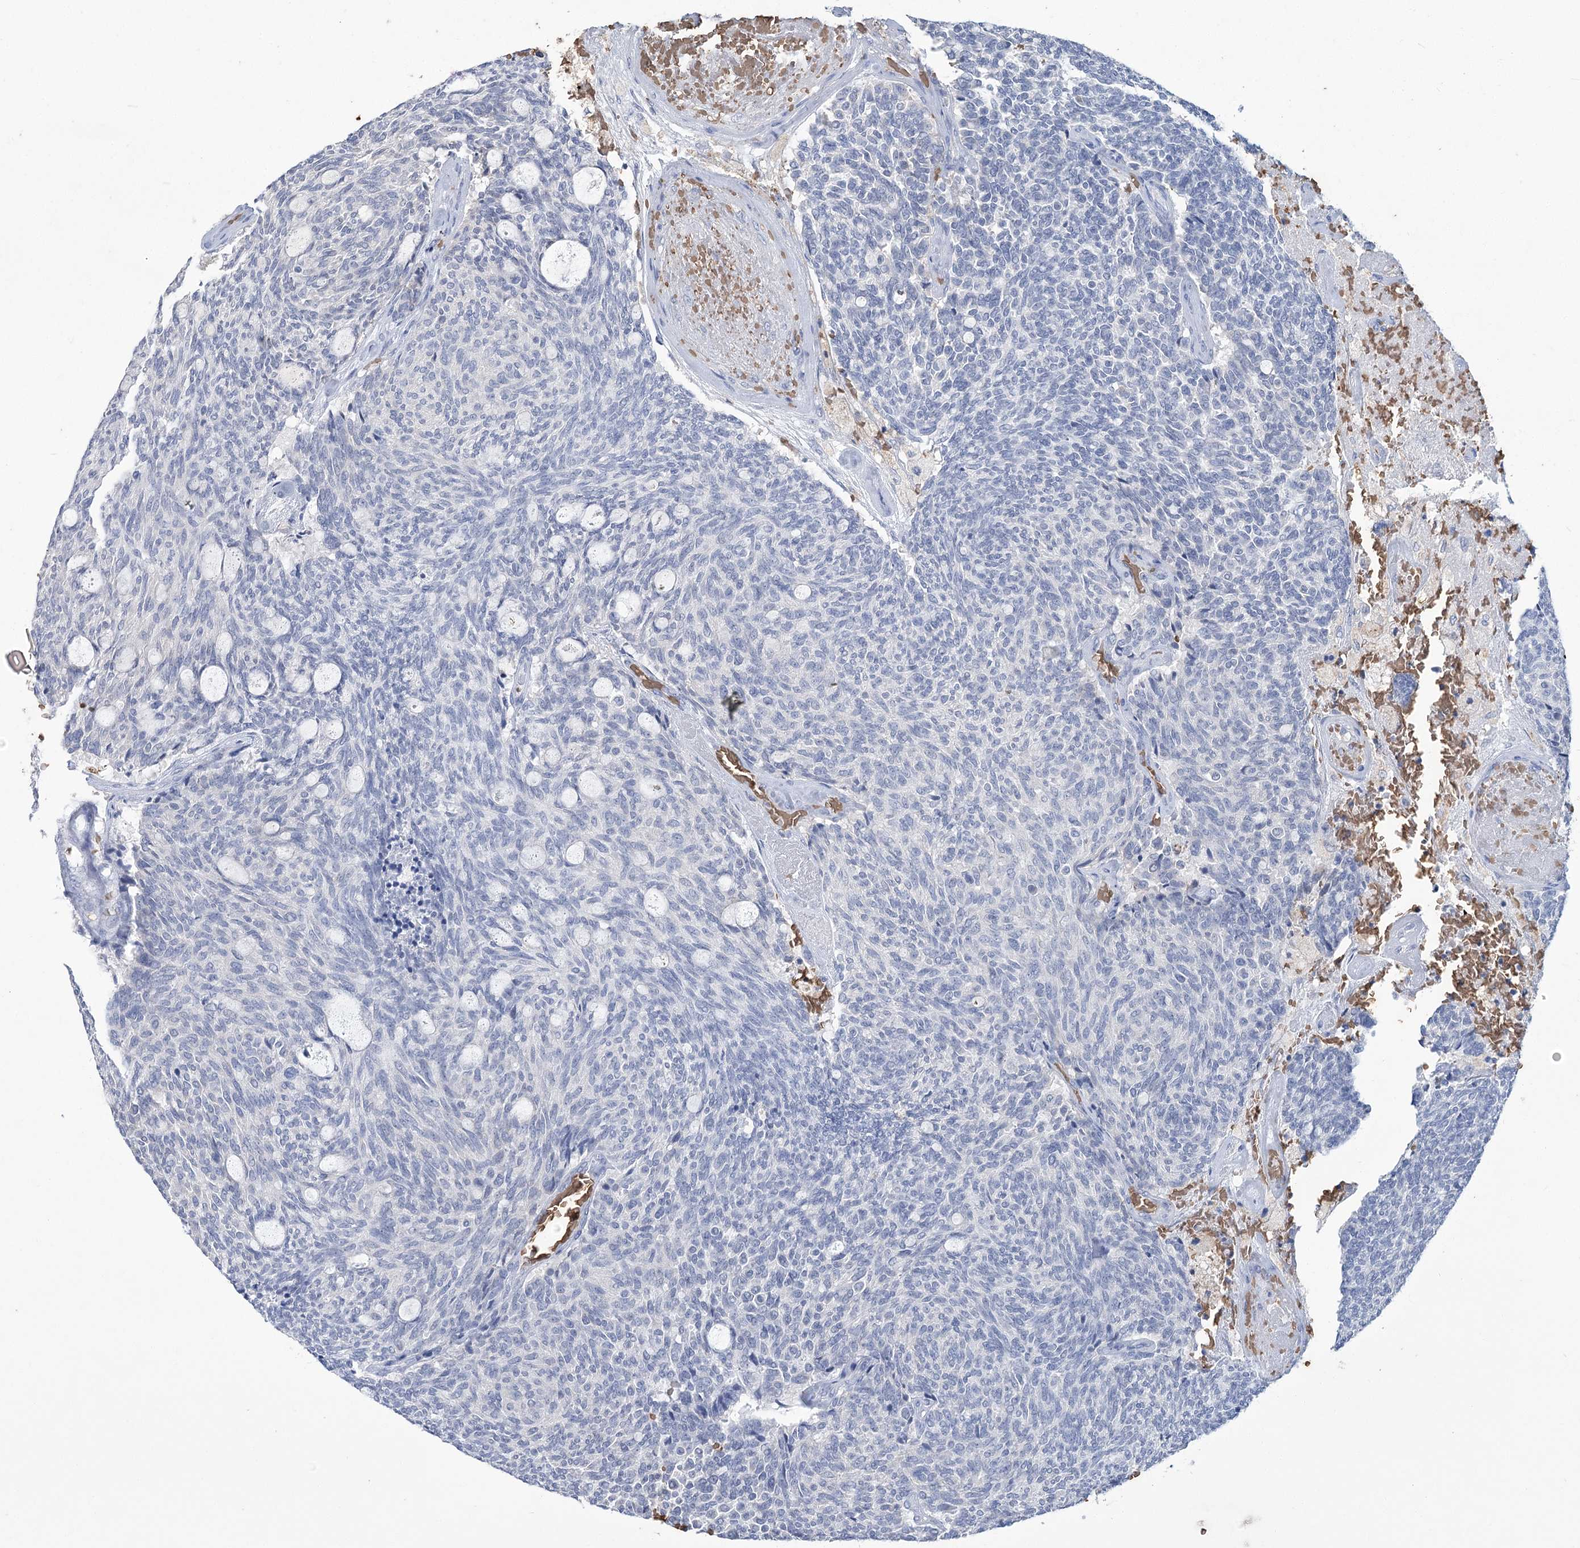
{"staining": {"intensity": "negative", "quantity": "none", "location": "none"}, "tissue": "carcinoid", "cell_type": "Tumor cells", "image_type": "cancer", "snomed": [{"axis": "morphology", "description": "Carcinoid, malignant, NOS"}, {"axis": "topography", "description": "Pancreas"}], "caption": "DAB immunohistochemical staining of human carcinoid exhibits no significant staining in tumor cells. (Stains: DAB immunohistochemistry with hematoxylin counter stain, Microscopy: brightfield microscopy at high magnification).", "gene": "HBA1", "patient": {"sex": "female", "age": 54}}